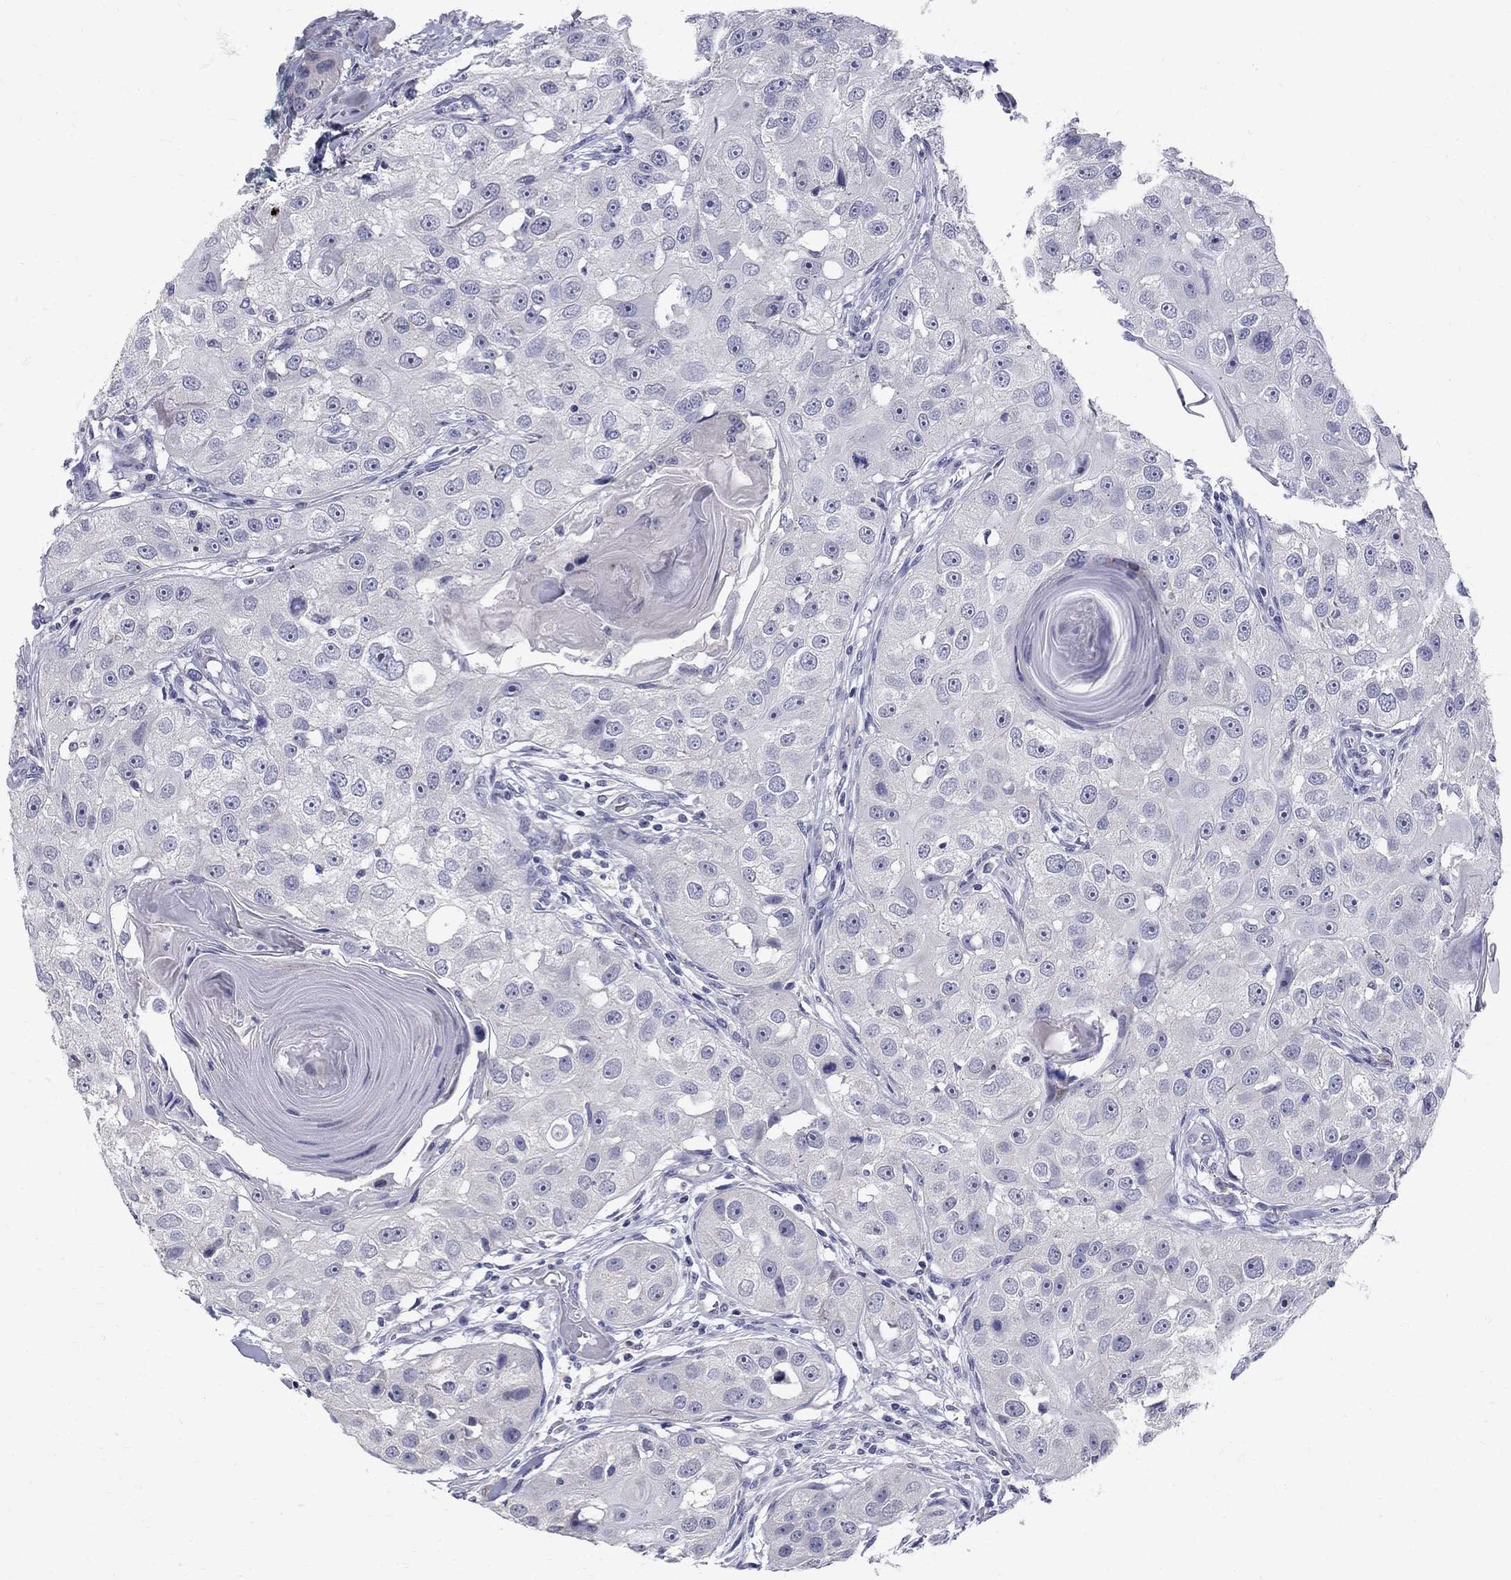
{"staining": {"intensity": "negative", "quantity": "none", "location": "none"}, "tissue": "head and neck cancer", "cell_type": "Tumor cells", "image_type": "cancer", "snomed": [{"axis": "morphology", "description": "Normal tissue, NOS"}, {"axis": "morphology", "description": "Squamous cell carcinoma, NOS"}, {"axis": "topography", "description": "Skeletal muscle"}, {"axis": "topography", "description": "Head-Neck"}], "caption": "IHC photomicrograph of neoplastic tissue: head and neck squamous cell carcinoma stained with DAB (3,3'-diaminobenzidine) exhibits no significant protein positivity in tumor cells.", "gene": "TP53TG5", "patient": {"sex": "male", "age": 51}}